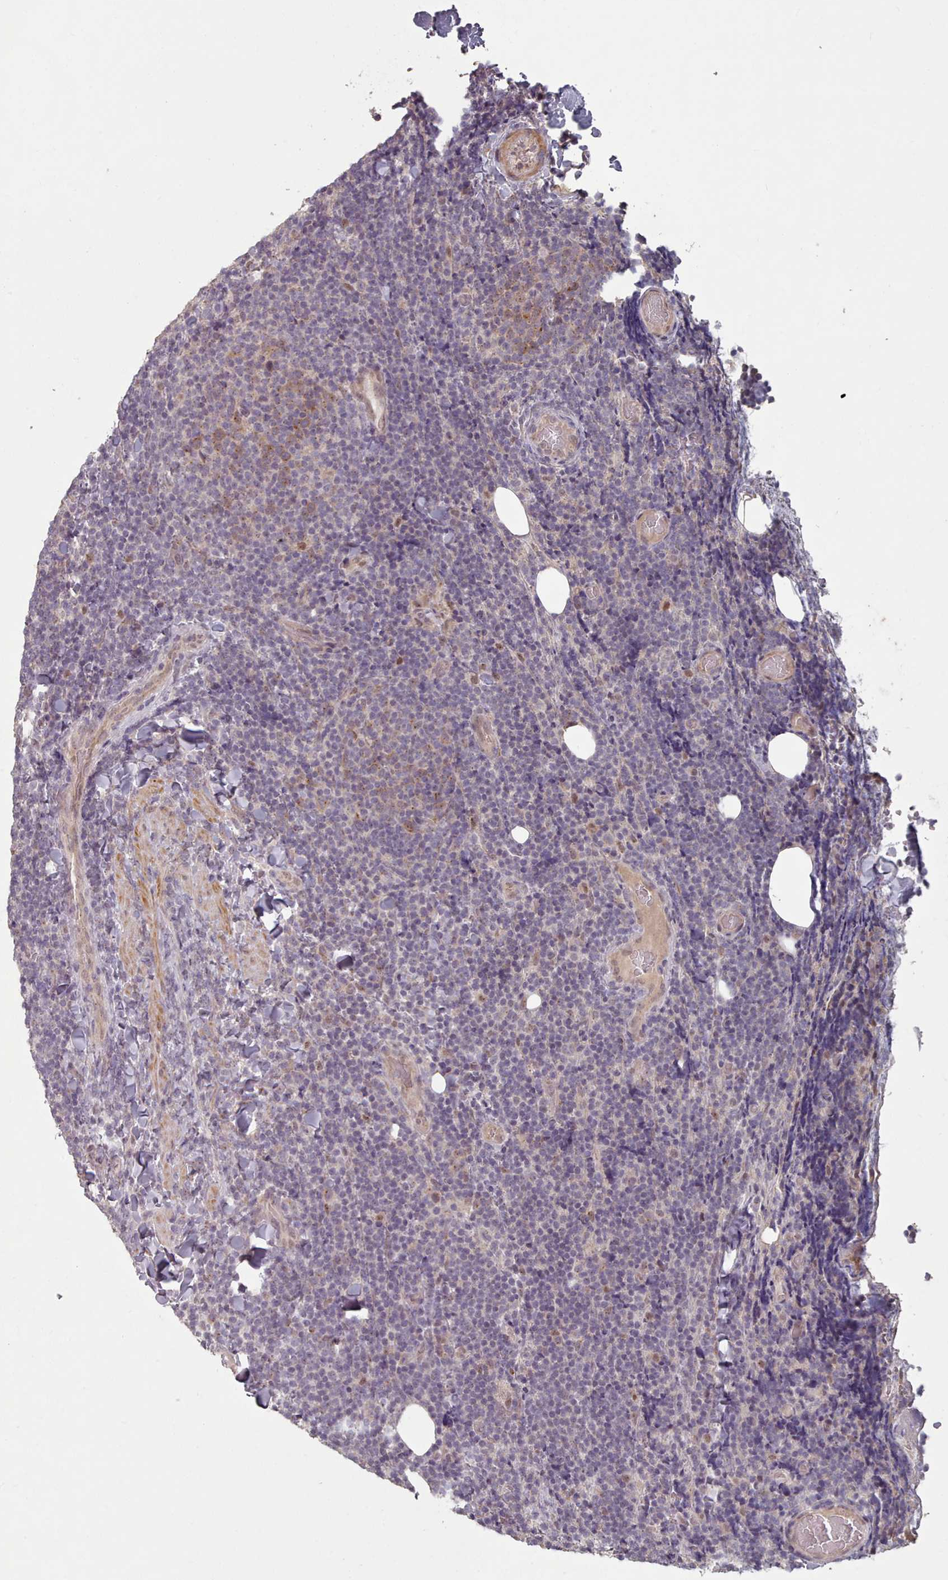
{"staining": {"intensity": "negative", "quantity": "none", "location": "none"}, "tissue": "lymphoma", "cell_type": "Tumor cells", "image_type": "cancer", "snomed": [{"axis": "morphology", "description": "Malignant lymphoma, non-Hodgkin's type, Low grade"}, {"axis": "topography", "description": "Lymph node"}], "caption": "Lymphoma stained for a protein using IHC shows no staining tumor cells.", "gene": "ERCC6L", "patient": {"sex": "male", "age": 66}}